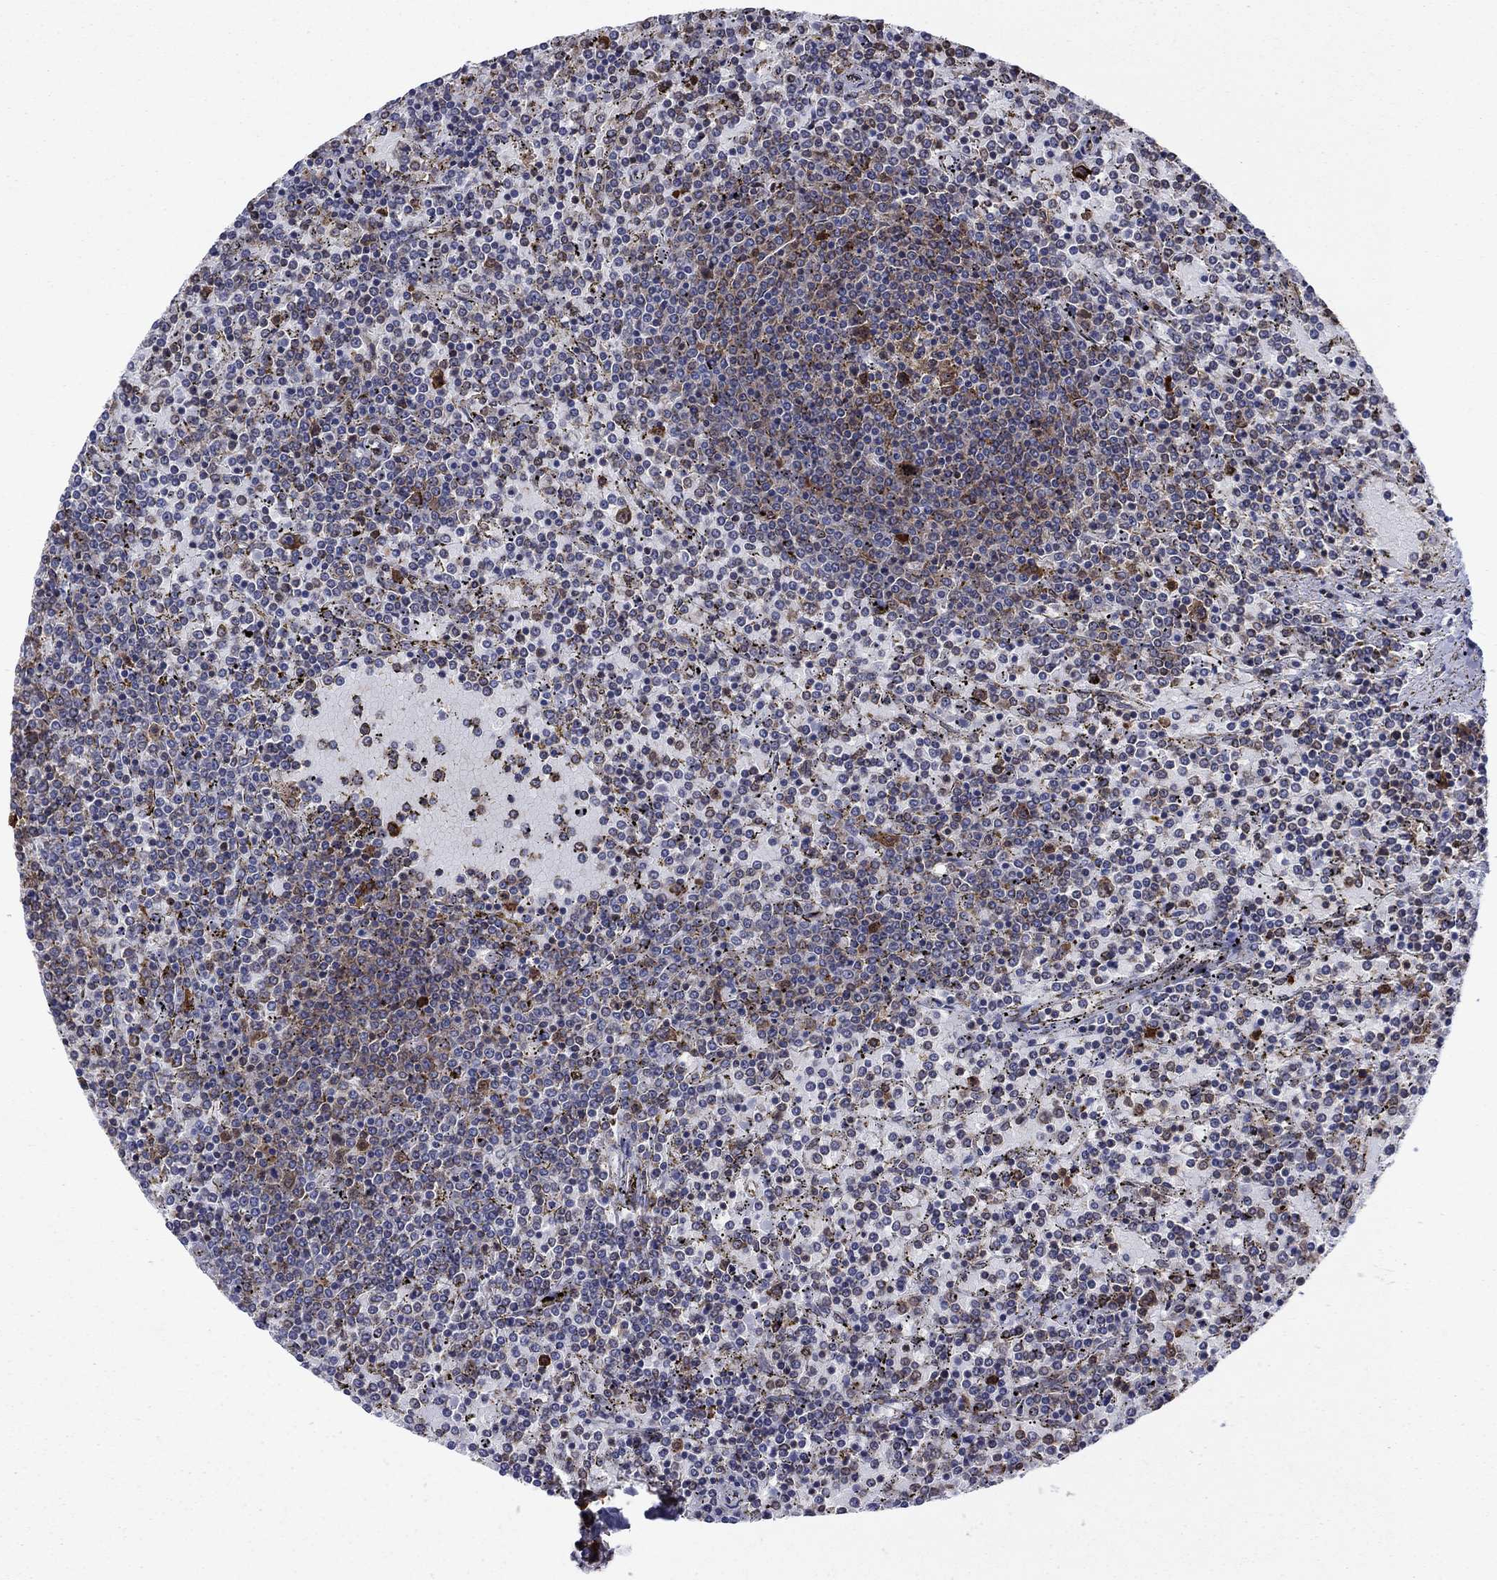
{"staining": {"intensity": "negative", "quantity": "none", "location": "none"}, "tissue": "lymphoma", "cell_type": "Tumor cells", "image_type": "cancer", "snomed": [{"axis": "morphology", "description": "Malignant lymphoma, non-Hodgkin's type, Low grade"}, {"axis": "topography", "description": "Spleen"}], "caption": "This photomicrograph is of malignant lymphoma, non-Hodgkin's type (low-grade) stained with IHC to label a protein in brown with the nuclei are counter-stained blue. There is no expression in tumor cells. (DAB IHC visualized using brightfield microscopy, high magnification).", "gene": "YBX1", "patient": {"sex": "female", "age": 77}}